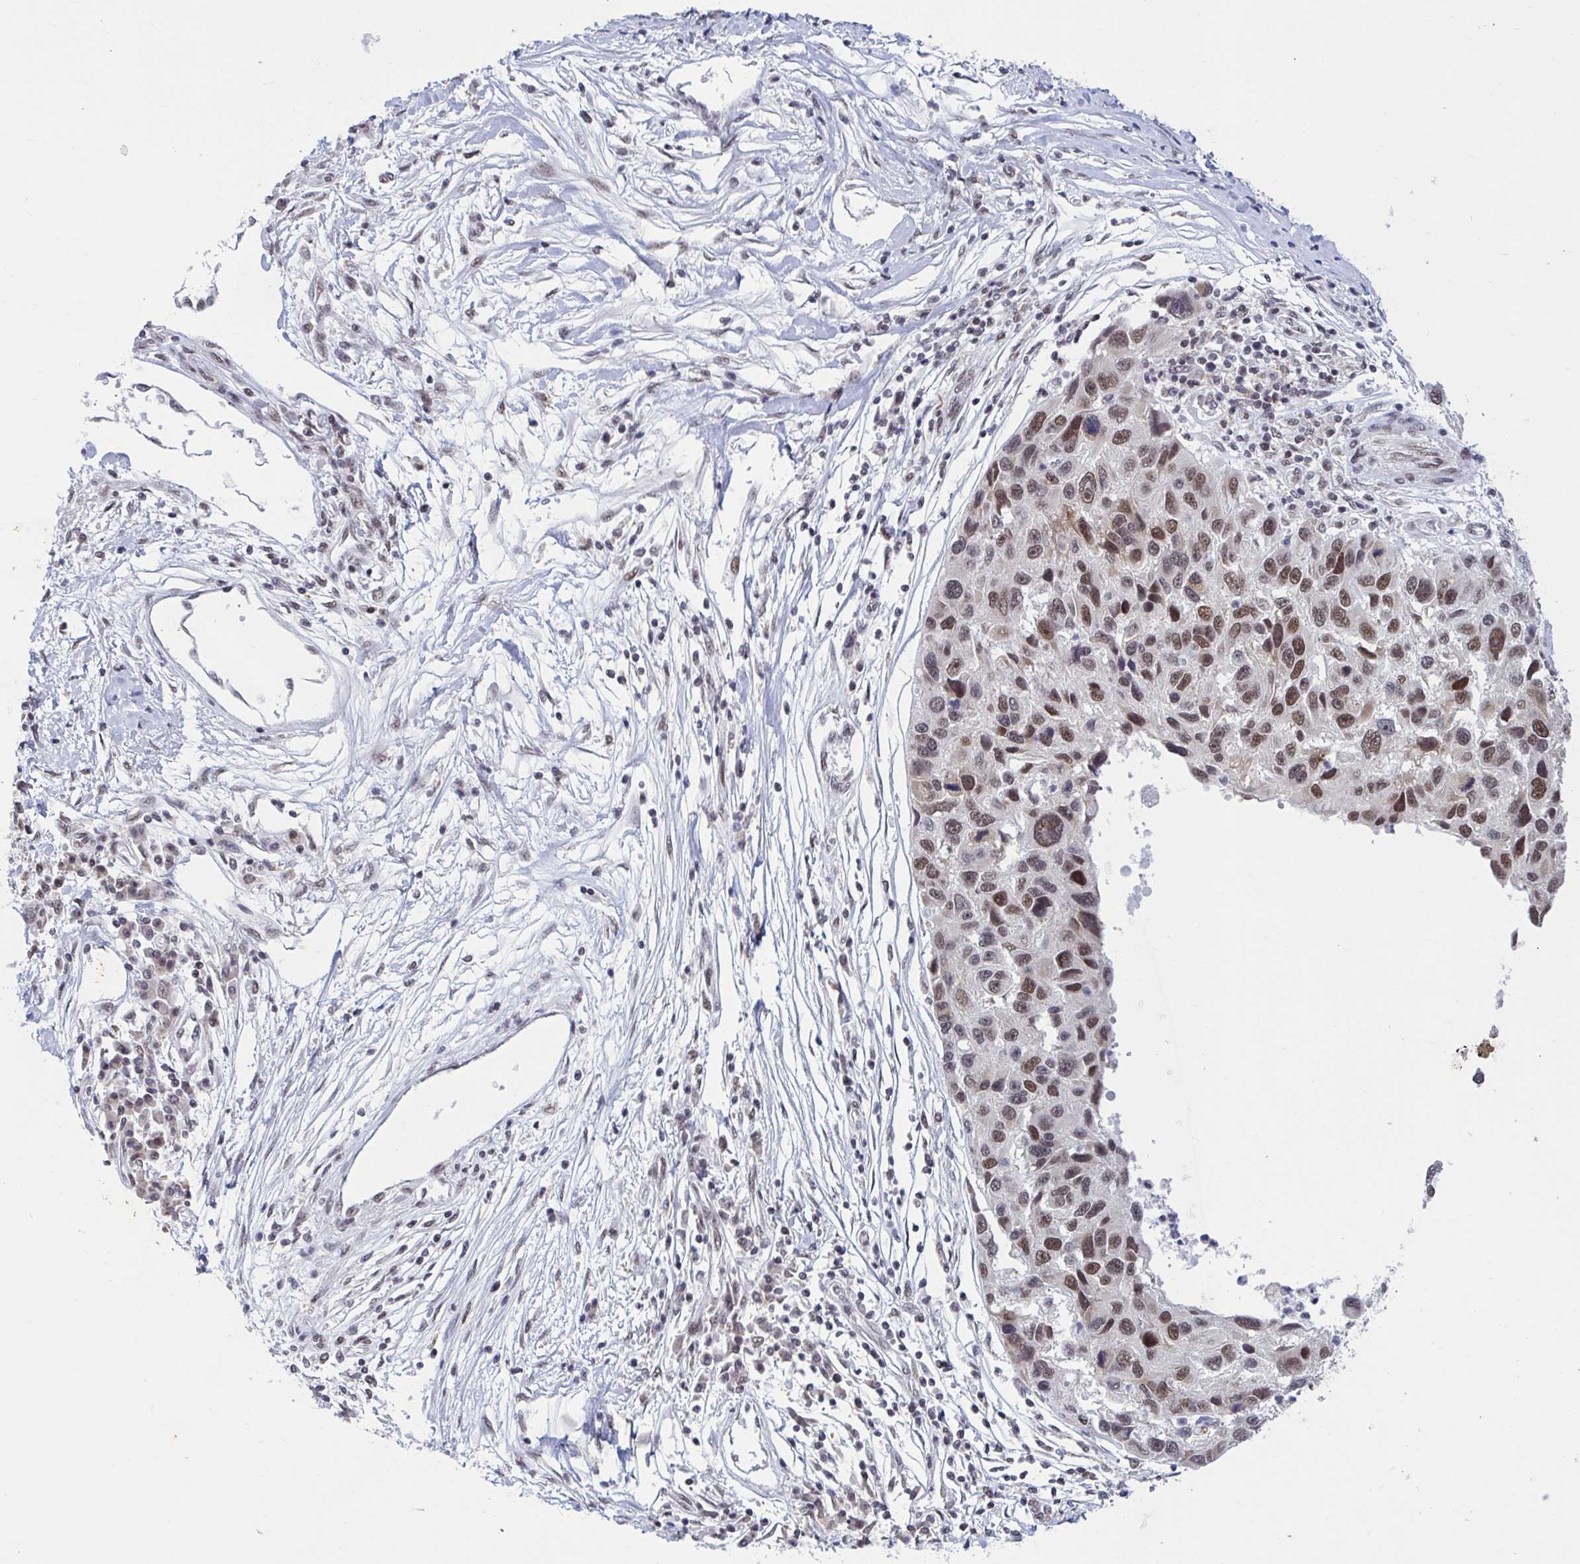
{"staining": {"intensity": "moderate", "quantity": ">75%", "location": "nuclear"}, "tissue": "melanoma", "cell_type": "Tumor cells", "image_type": "cancer", "snomed": [{"axis": "morphology", "description": "Malignant melanoma, NOS"}, {"axis": "topography", "description": "Skin"}], "caption": "High-power microscopy captured an immunohistochemistry micrograph of malignant melanoma, revealing moderate nuclear expression in approximately >75% of tumor cells.", "gene": "PHF10", "patient": {"sex": "male", "age": 53}}